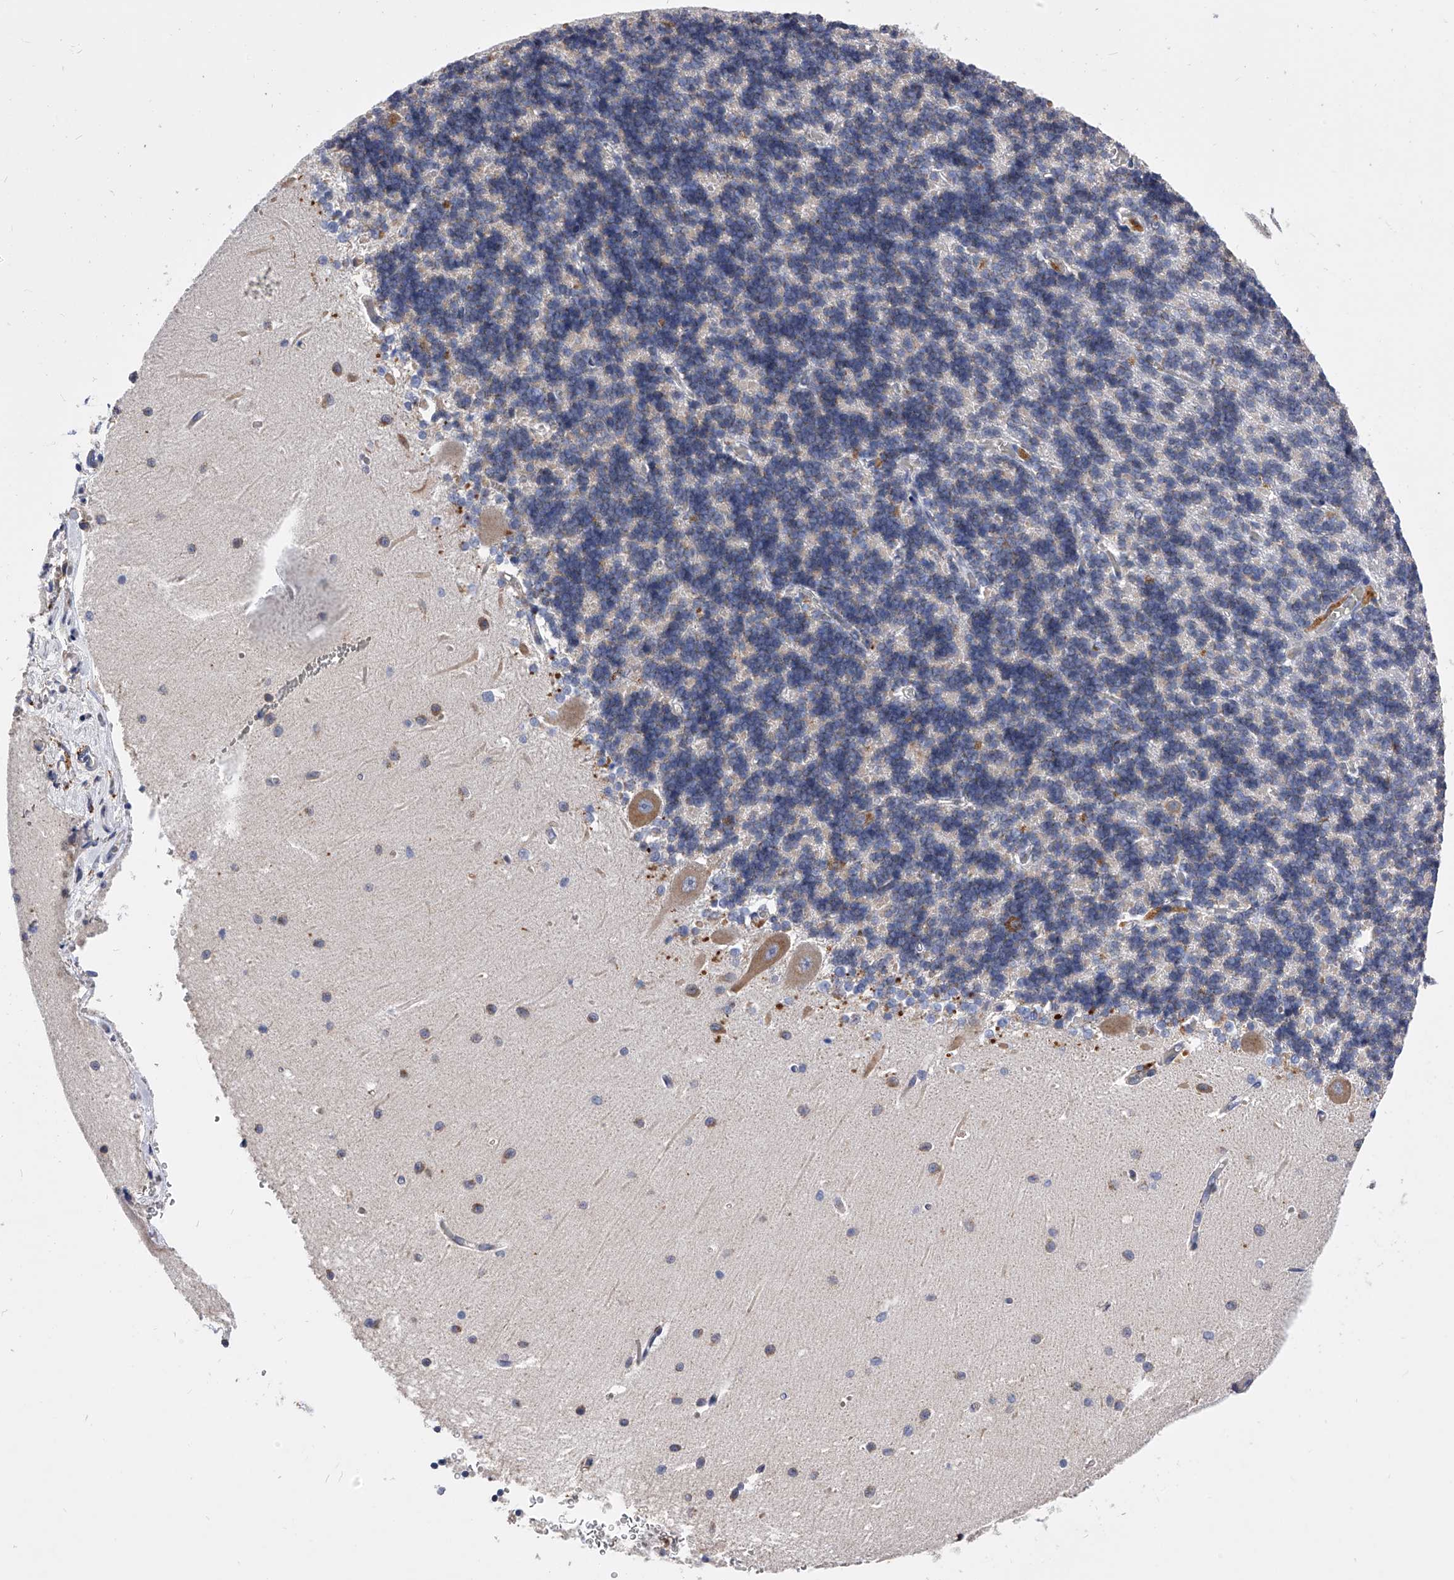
{"staining": {"intensity": "weak", "quantity": "<25%", "location": "cytoplasmic/membranous"}, "tissue": "cerebellum", "cell_type": "Cells in granular layer", "image_type": "normal", "snomed": [{"axis": "morphology", "description": "Normal tissue, NOS"}, {"axis": "topography", "description": "Cerebellum"}], "caption": "High power microscopy micrograph of an IHC micrograph of benign cerebellum, revealing no significant staining in cells in granular layer.", "gene": "ZNF529", "patient": {"sex": "male", "age": 37}}